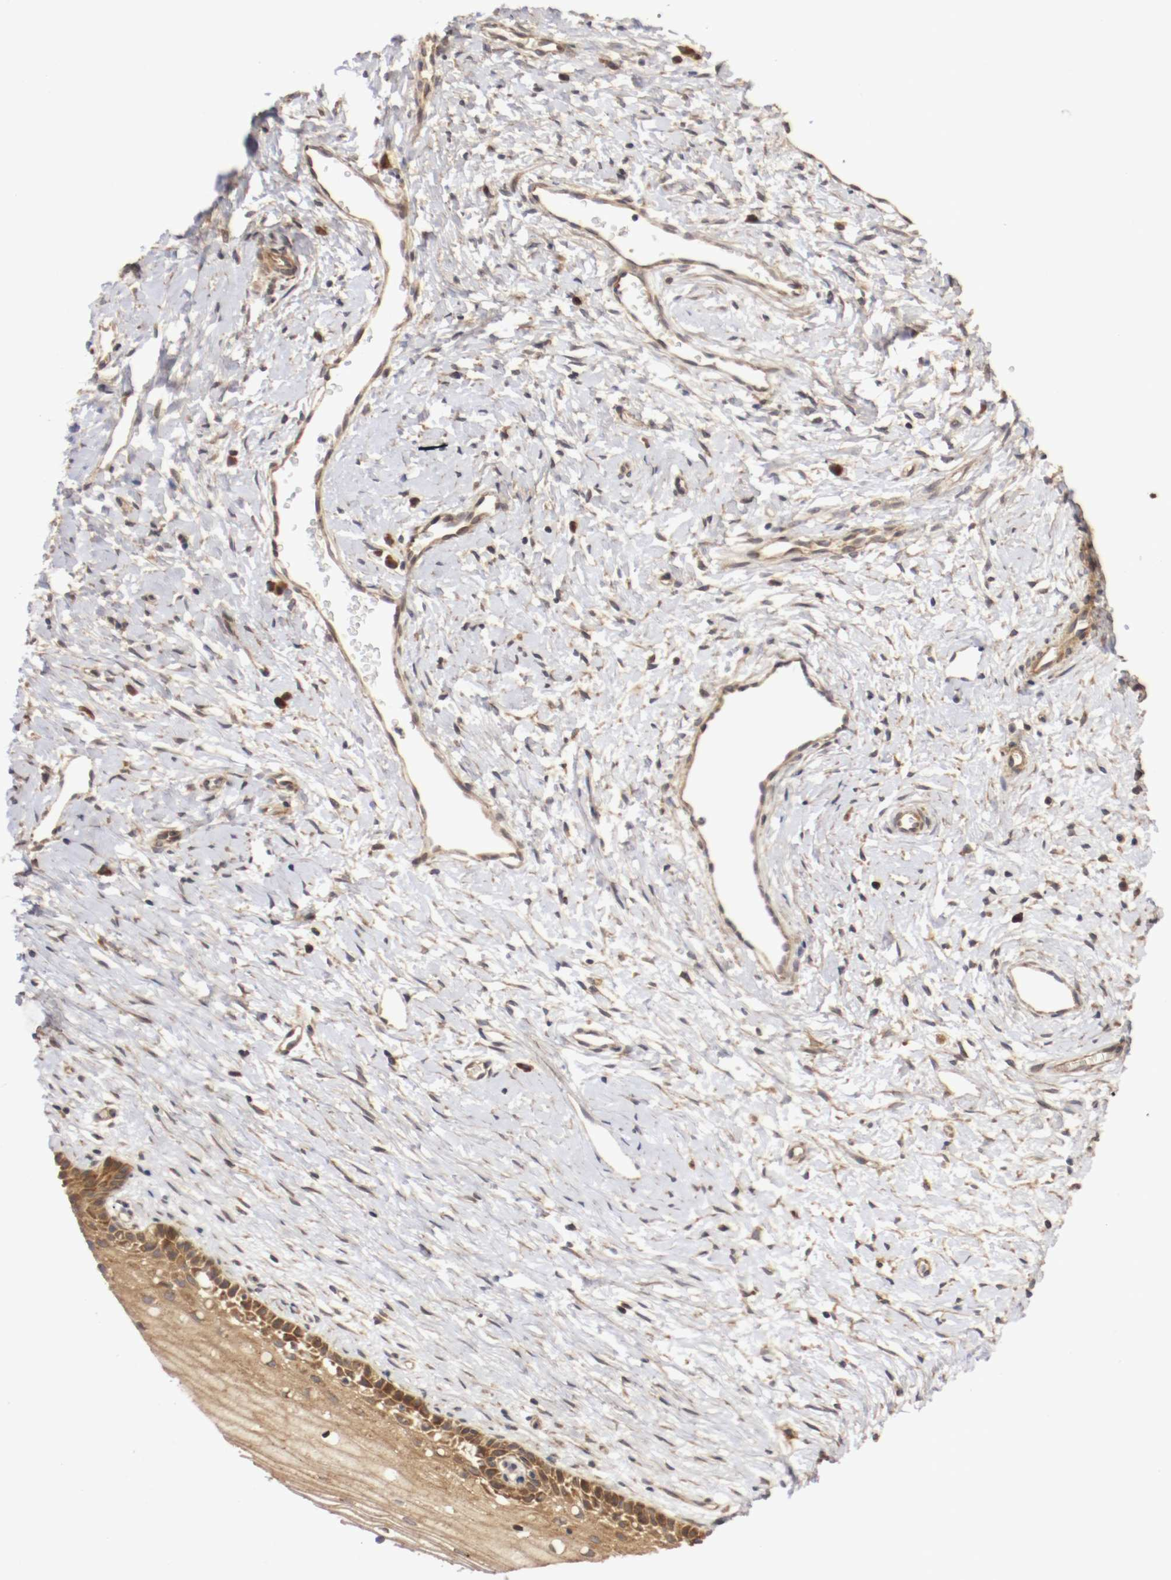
{"staining": {"intensity": "strong", "quantity": ">75%", "location": "cytoplasmic/membranous"}, "tissue": "cervix", "cell_type": "Glandular cells", "image_type": "normal", "snomed": [{"axis": "morphology", "description": "Normal tissue, NOS"}, {"axis": "topography", "description": "Cervix"}], "caption": "Cervix stained with immunohistochemistry shows strong cytoplasmic/membranous staining in about >75% of glandular cells. (DAB = brown stain, brightfield microscopy at high magnification).", "gene": "VEZT", "patient": {"sex": "female", "age": 46}}